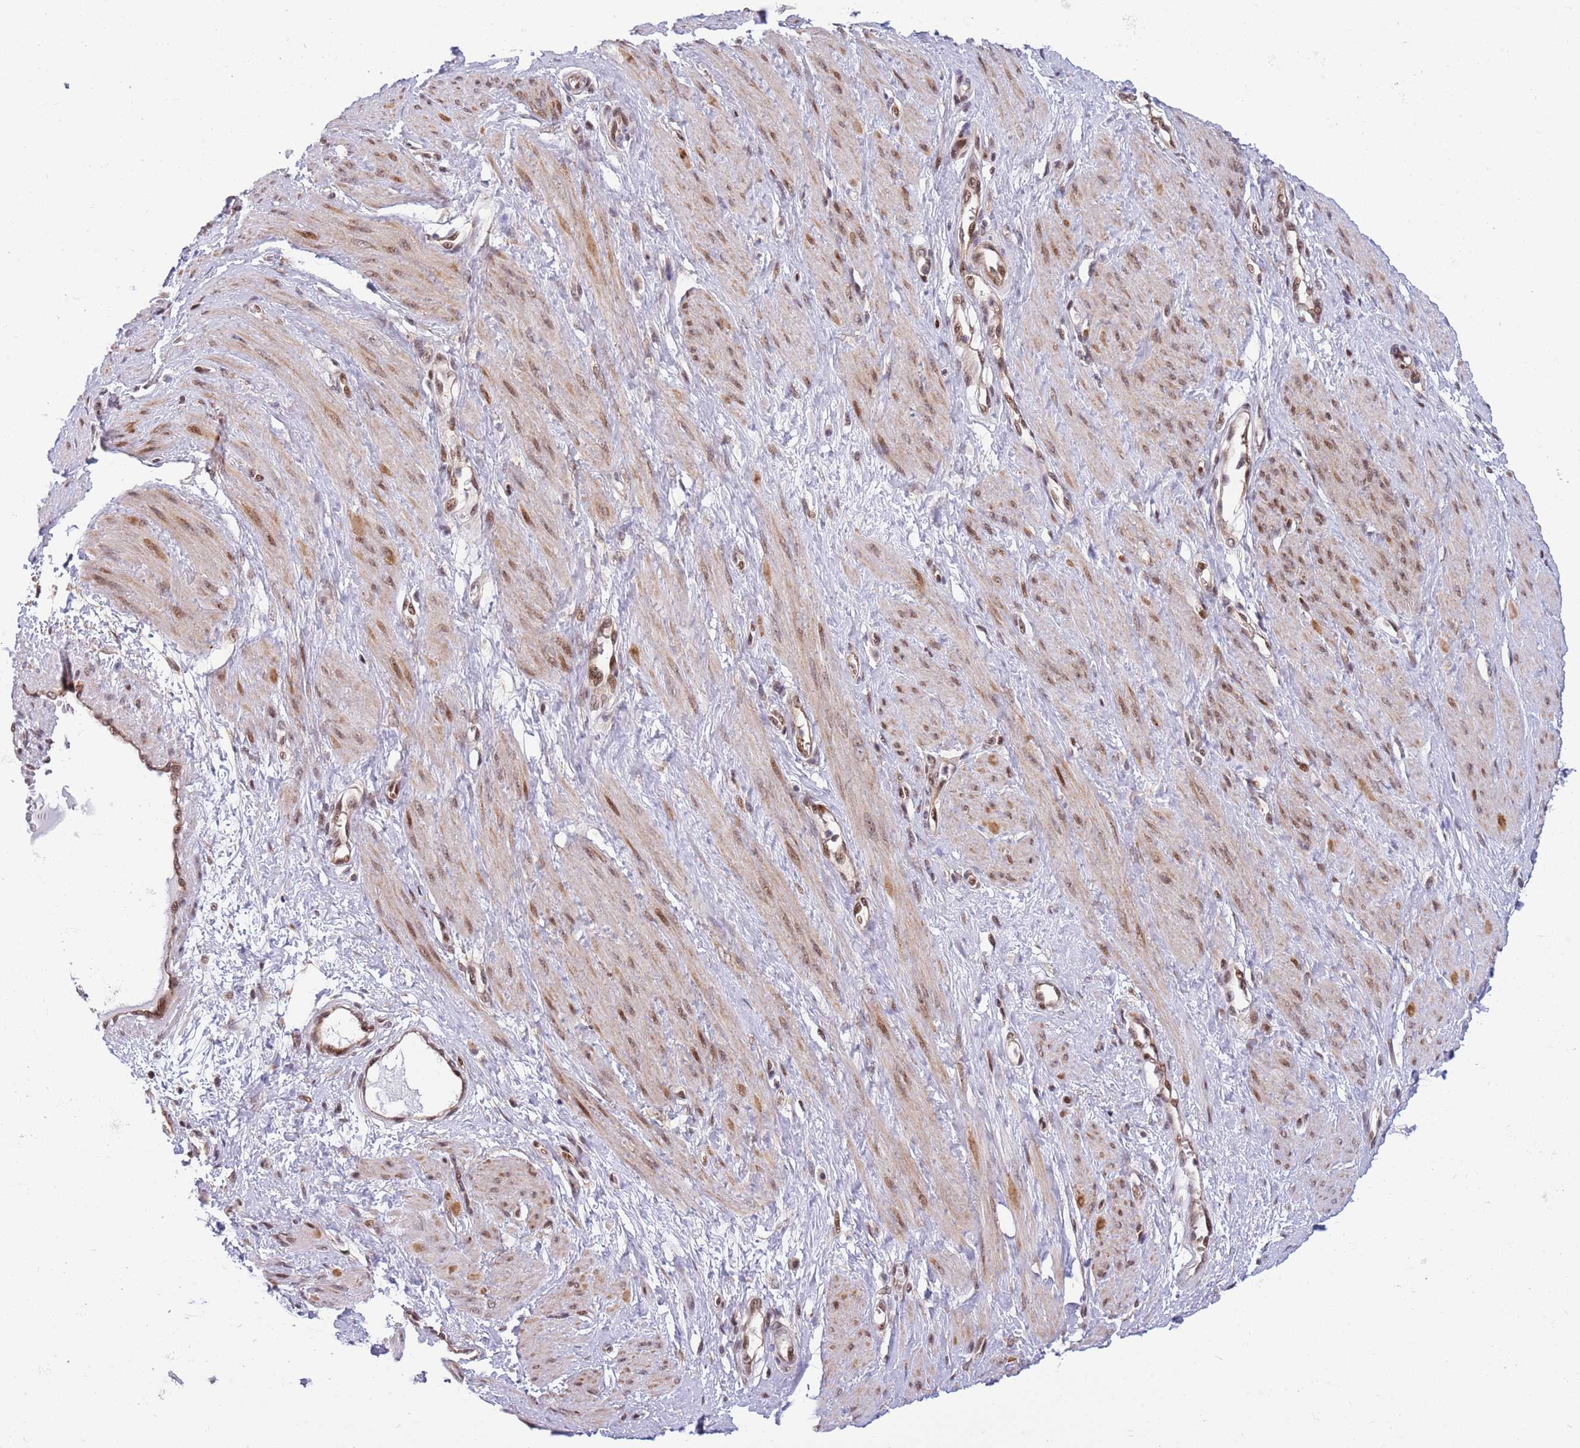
{"staining": {"intensity": "moderate", "quantity": "25%-75%", "location": "nuclear"}, "tissue": "smooth muscle", "cell_type": "Smooth muscle cells", "image_type": "normal", "snomed": [{"axis": "morphology", "description": "Normal tissue, NOS"}, {"axis": "topography", "description": "Smooth muscle"}, {"axis": "topography", "description": "Uterus"}], "caption": "Moderate nuclear positivity is identified in approximately 25%-75% of smooth muscle cells in normal smooth muscle. The staining was performed using DAB, with brown indicating positive protein expression. Nuclei are stained blue with hematoxylin.", "gene": "TBX10", "patient": {"sex": "female", "age": 39}}